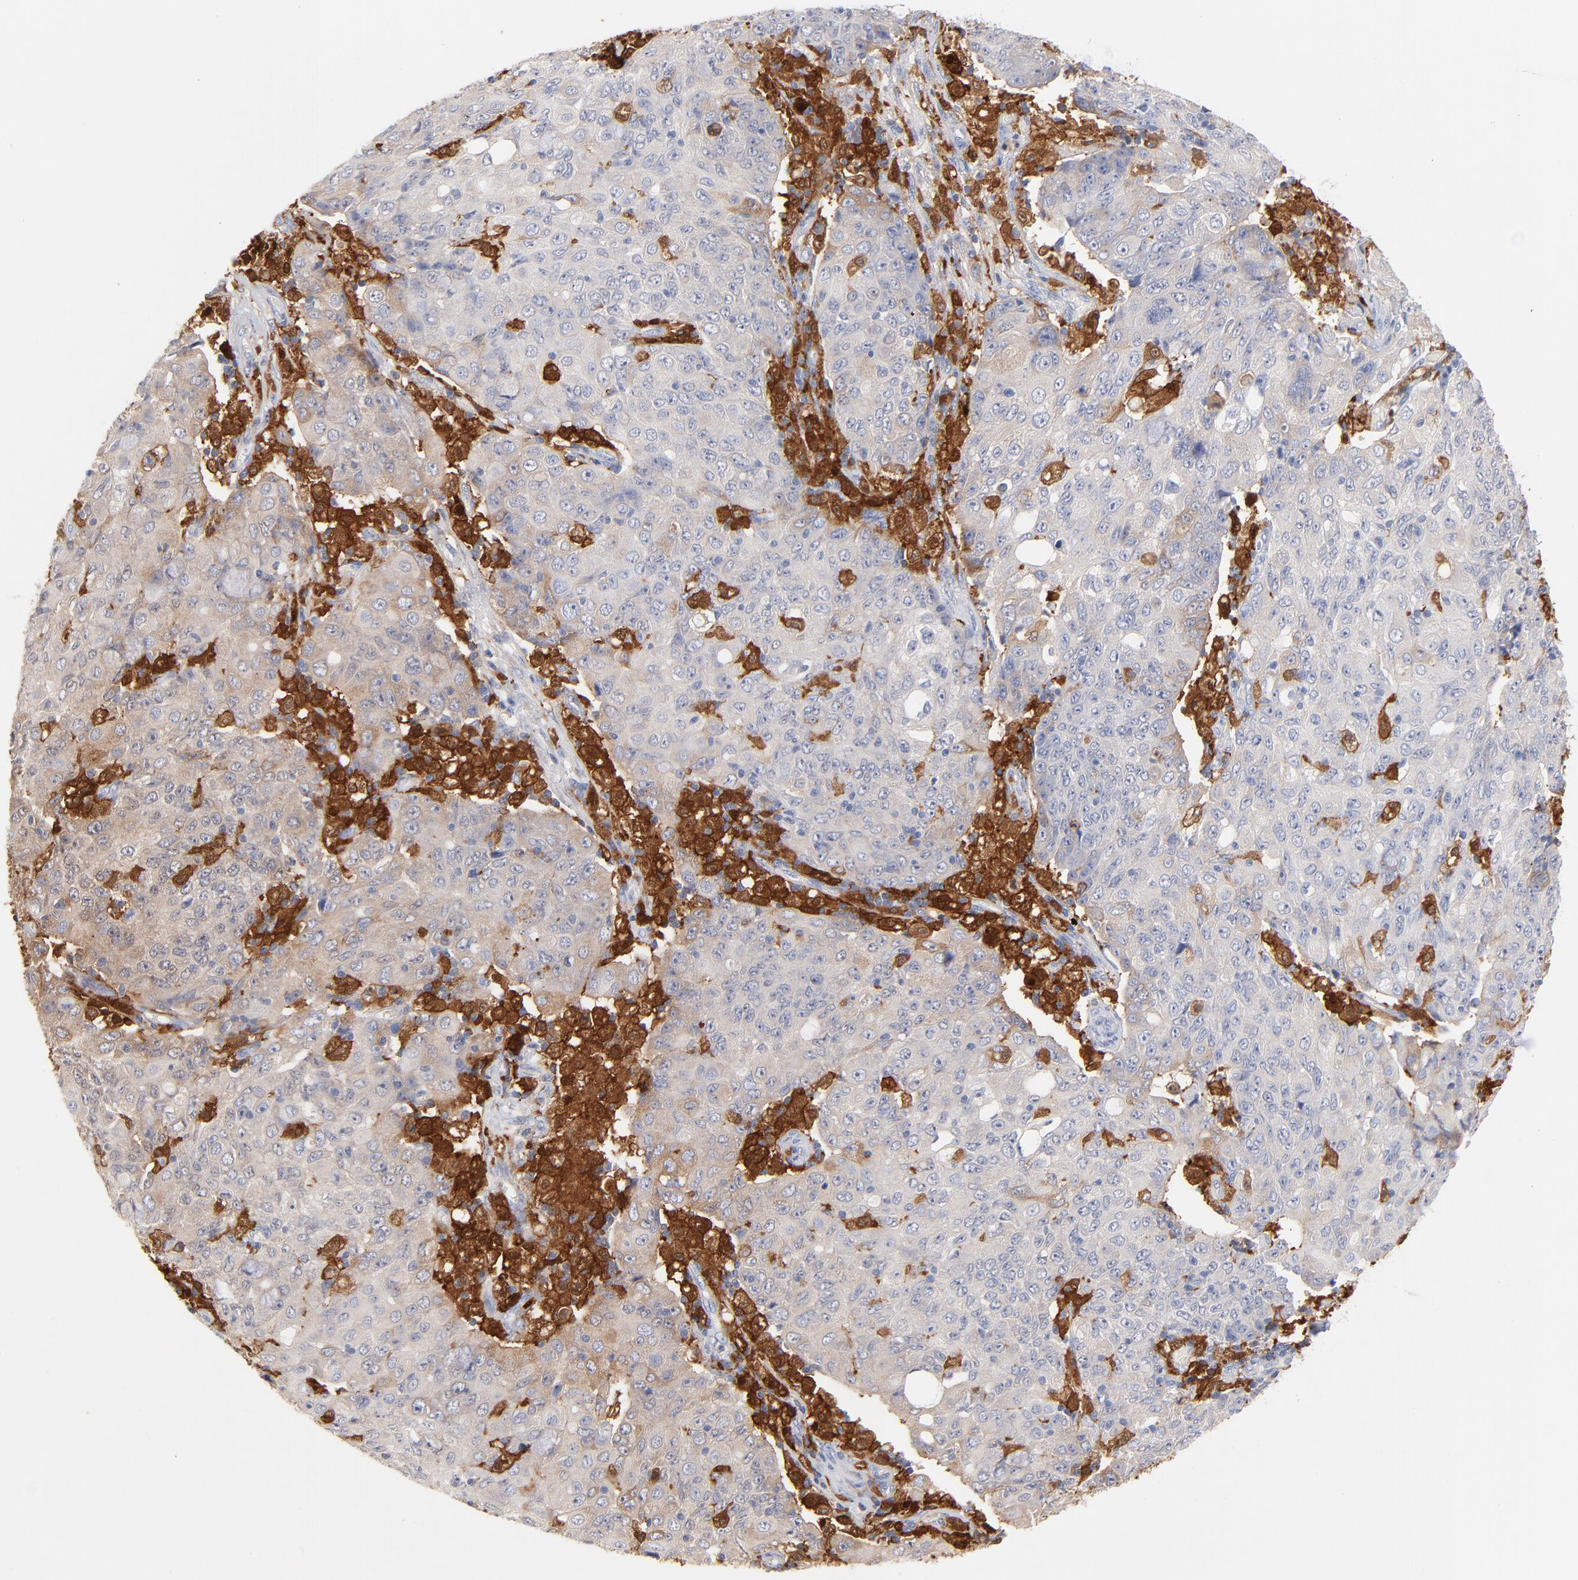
{"staining": {"intensity": "negative", "quantity": "none", "location": "none"}, "tissue": "ovarian cancer", "cell_type": "Tumor cells", "image_type": "cancer", "snomed": [{"axis": "morphology", "description": "Carcinoma, endometroid"}, {"axis": "topography", "description": "Ovary"}], "caption": "High magnification brightfield microscopy of ovarian cancer stained with DAB (brown) and counterstained with hematoxylin (blue): tumor cells show no significant expression.", "gene": "IFIT2", "patient": {"sex": "female", "age": 42}}